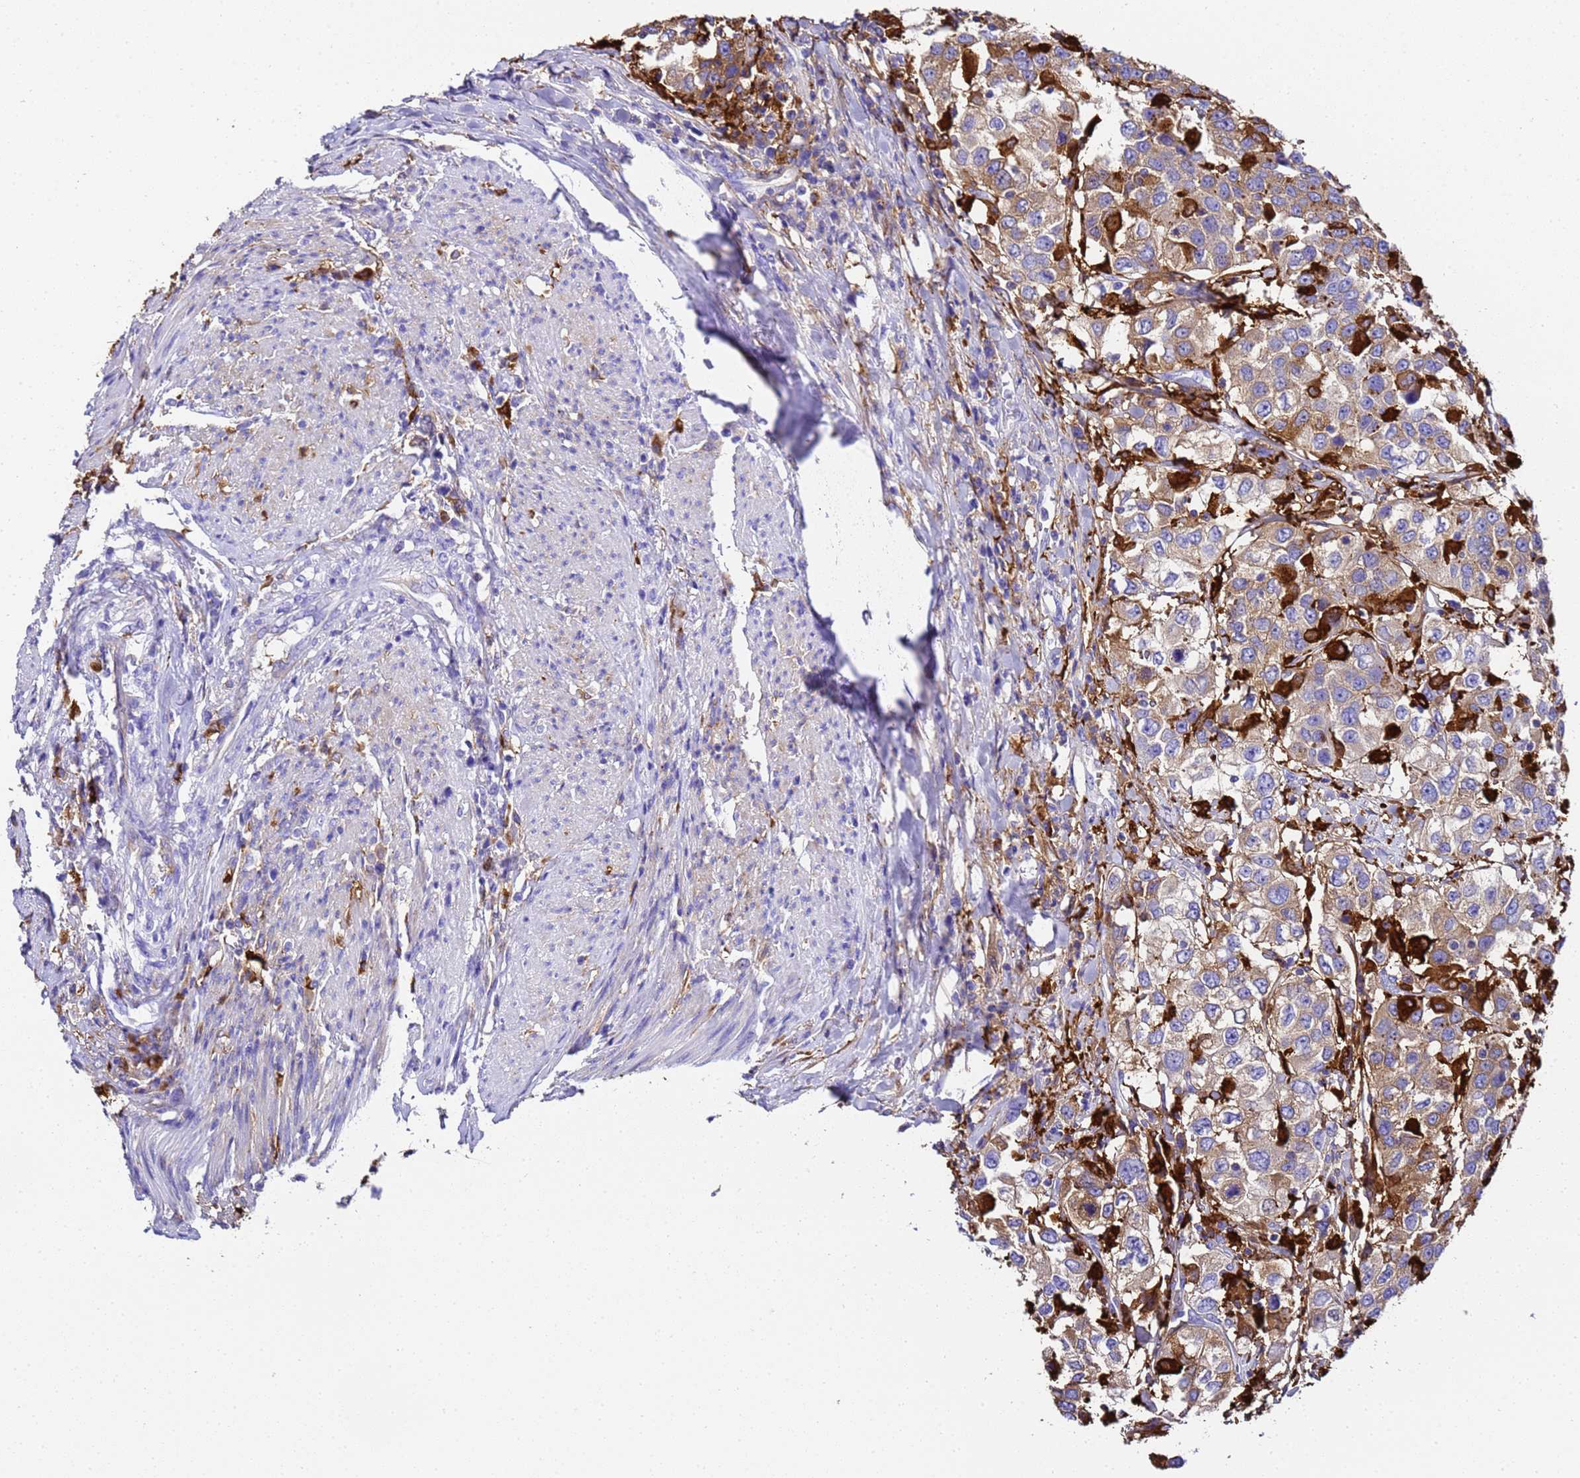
{"staining": {"intensity": "moderate", "quantity": "25%-75%", "location": "cytoplasmic/membranous"}, "tissue": "urothelial cancer", "cell_type": "Tumor cells", "image_type": "cancer", "snomed": [{"axis": "morphology", "description": "Urothelial carcinoma, High grade"}, {"axis": "topography", "description": "Urinary bladder"}], "caption": "Protein expression analysis of human urothelial carcinoma (high-grade) reveals moderate cytoplasmic/membranous expression in approximately 25%-75% of tumor cells.", "gene": "FTL", "patient": {"sex": "female", "age": 80}}